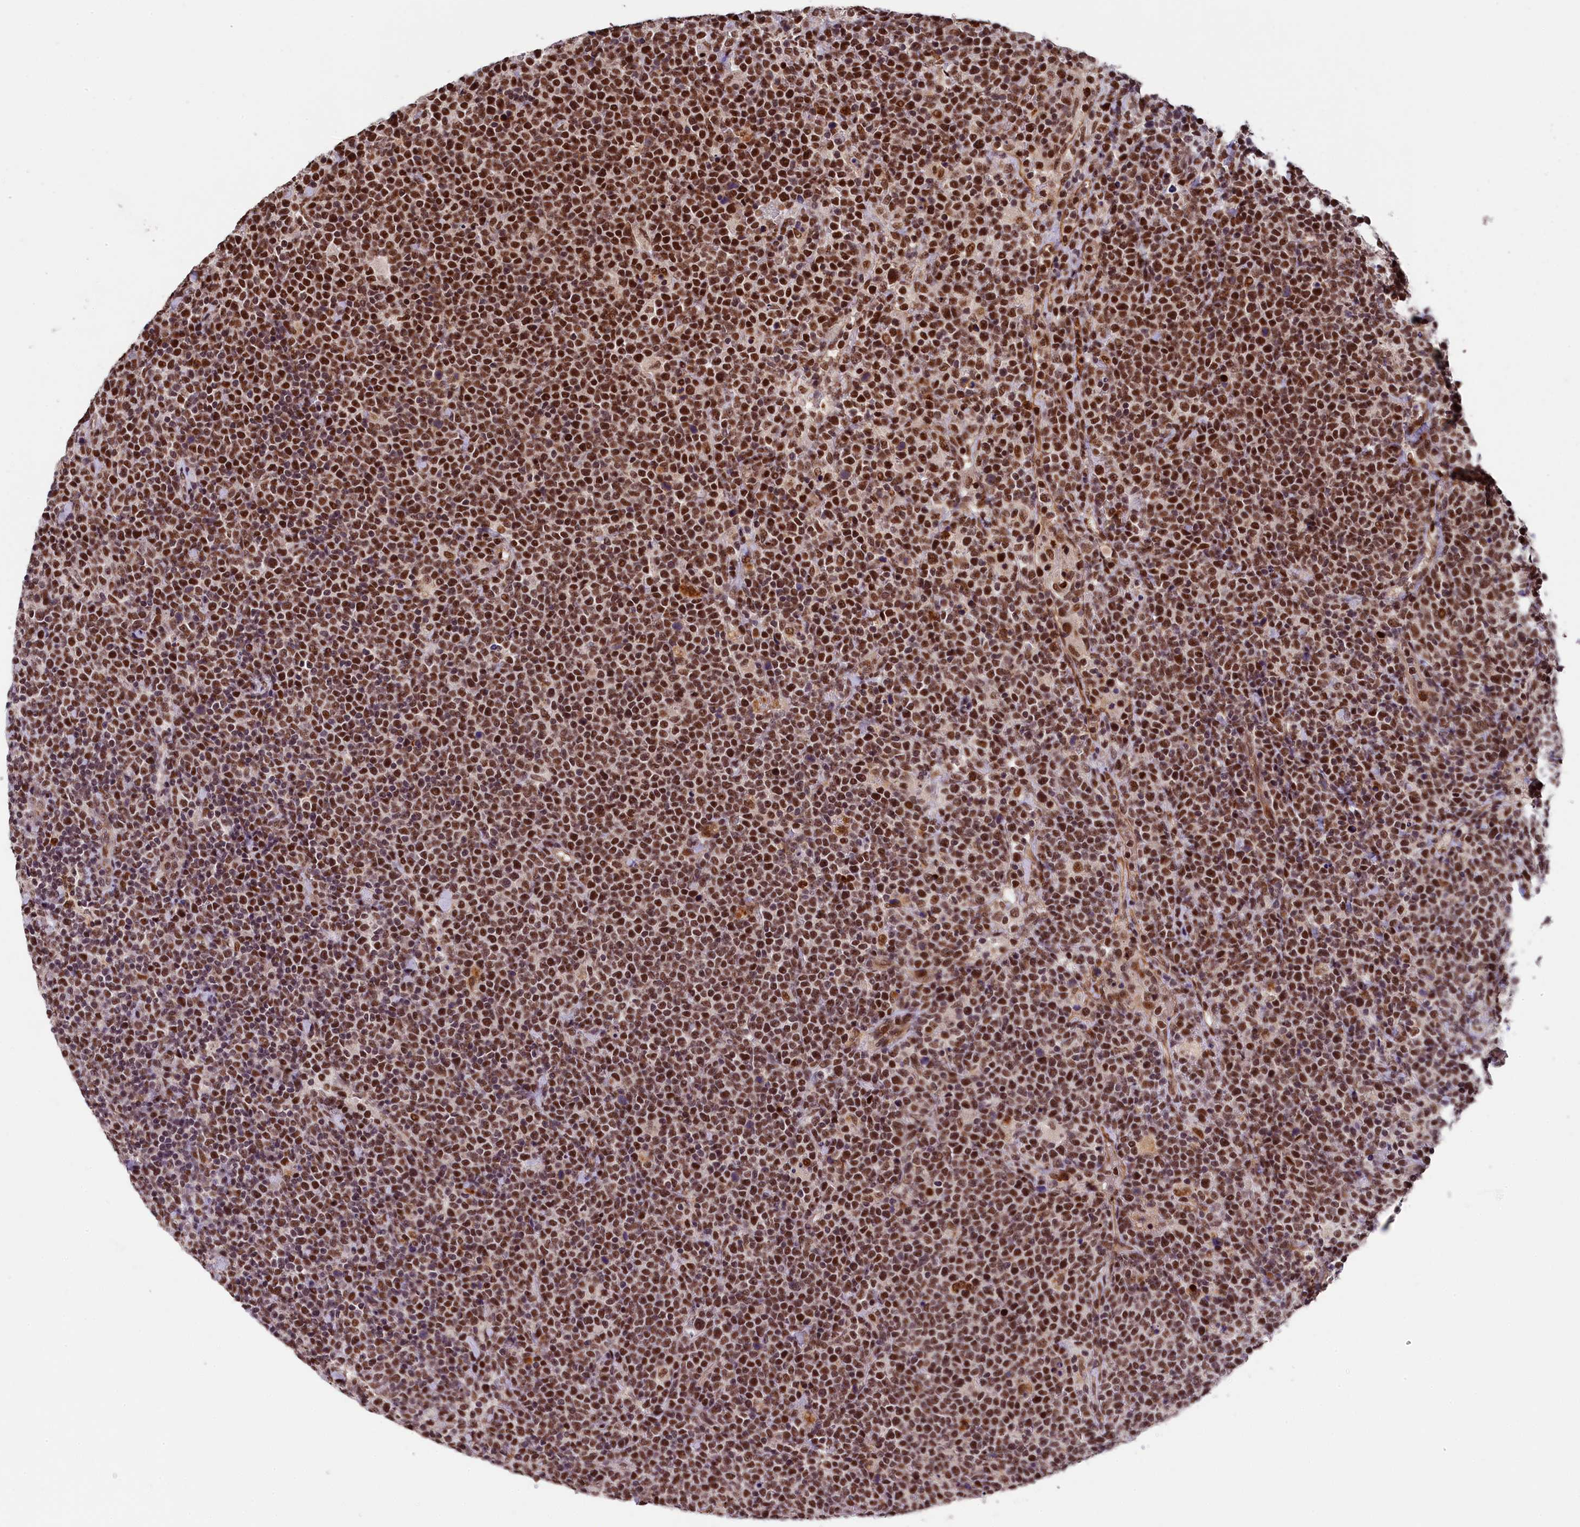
{"staining": {"intensity": "strong", "quantity": ">75%", "location": "nuclear"}, "tissue": "lymphoma", "cell_type": "Tumor cells", "image_type": "cancer", "snomed": [{"axis": "morphology", "description": "Malignant lymphoma, non-Hodgkin's type, High grade"}, {"axis": "topography", "description": "Lymph node"}], "caption": "Immunohistochemical staining of malignant lymphoma, non-Hodgkin's type (high-grade) displays high levels of strong nuclear expression in about >75% of tumor cells.", "gene": "ADIG", "patient": {"sex": "male", "age": 61}}